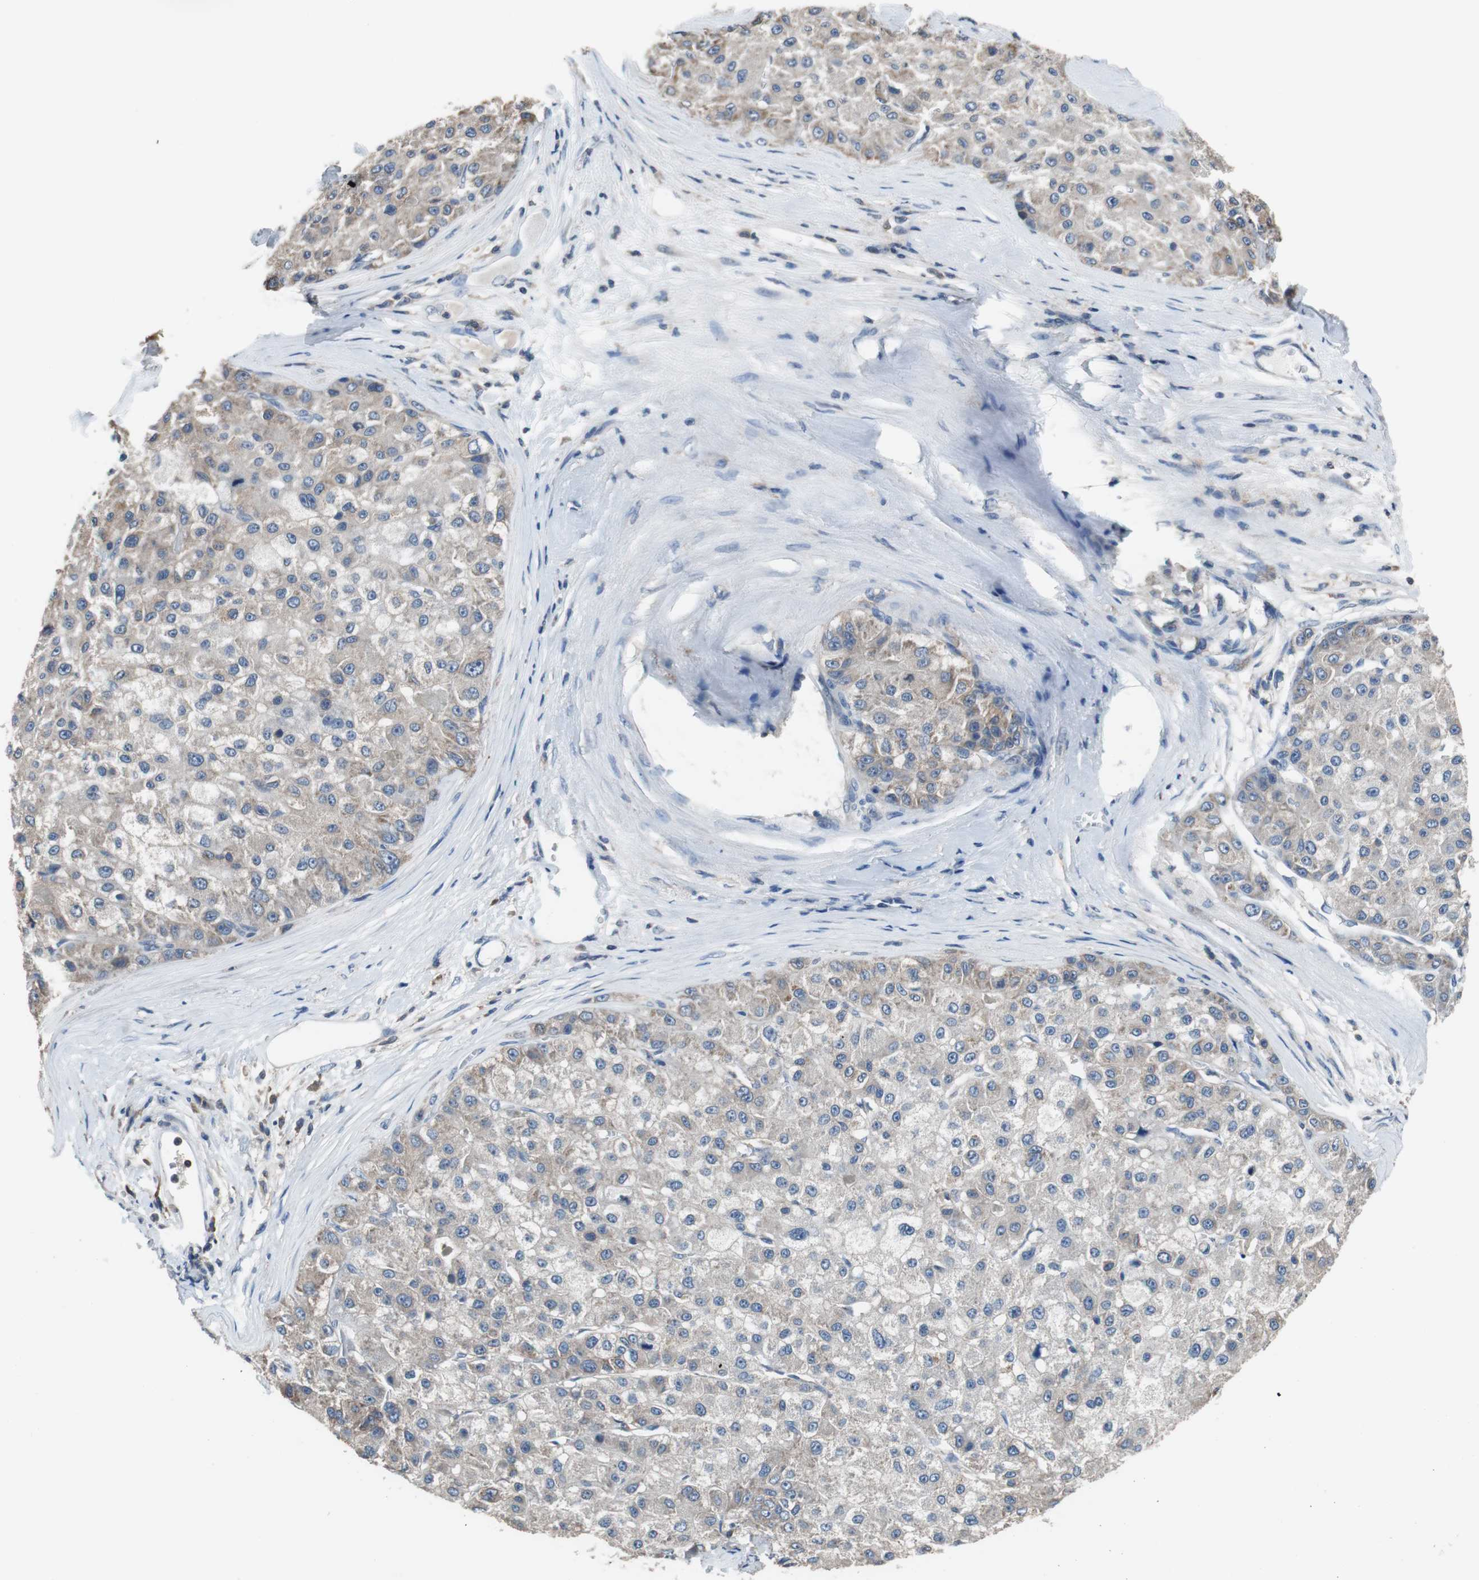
{"staining": {"intensity": "weak", "quantity": "25%-75%", "location": "cytoplasmic/membranous"}, "tissue": "liver cancer", "cell_type": "Tumor cells", "image_type": "cancer", "snomed": [{"axis": "morphology", "description": "Carcinoma, Hepatocellular, NOS"}, {"axis": "topography", "description": "Liver"}], "caption": "This photomicrograph shows immunohistochemistry staining of human hepatocellular carcinoma (liver), with low weak cytoplasmic/membranous staining in about 25%-75% of tumor cells.", "gene": "PRKCA", "patient": {"sex": "male", "age": 80}}